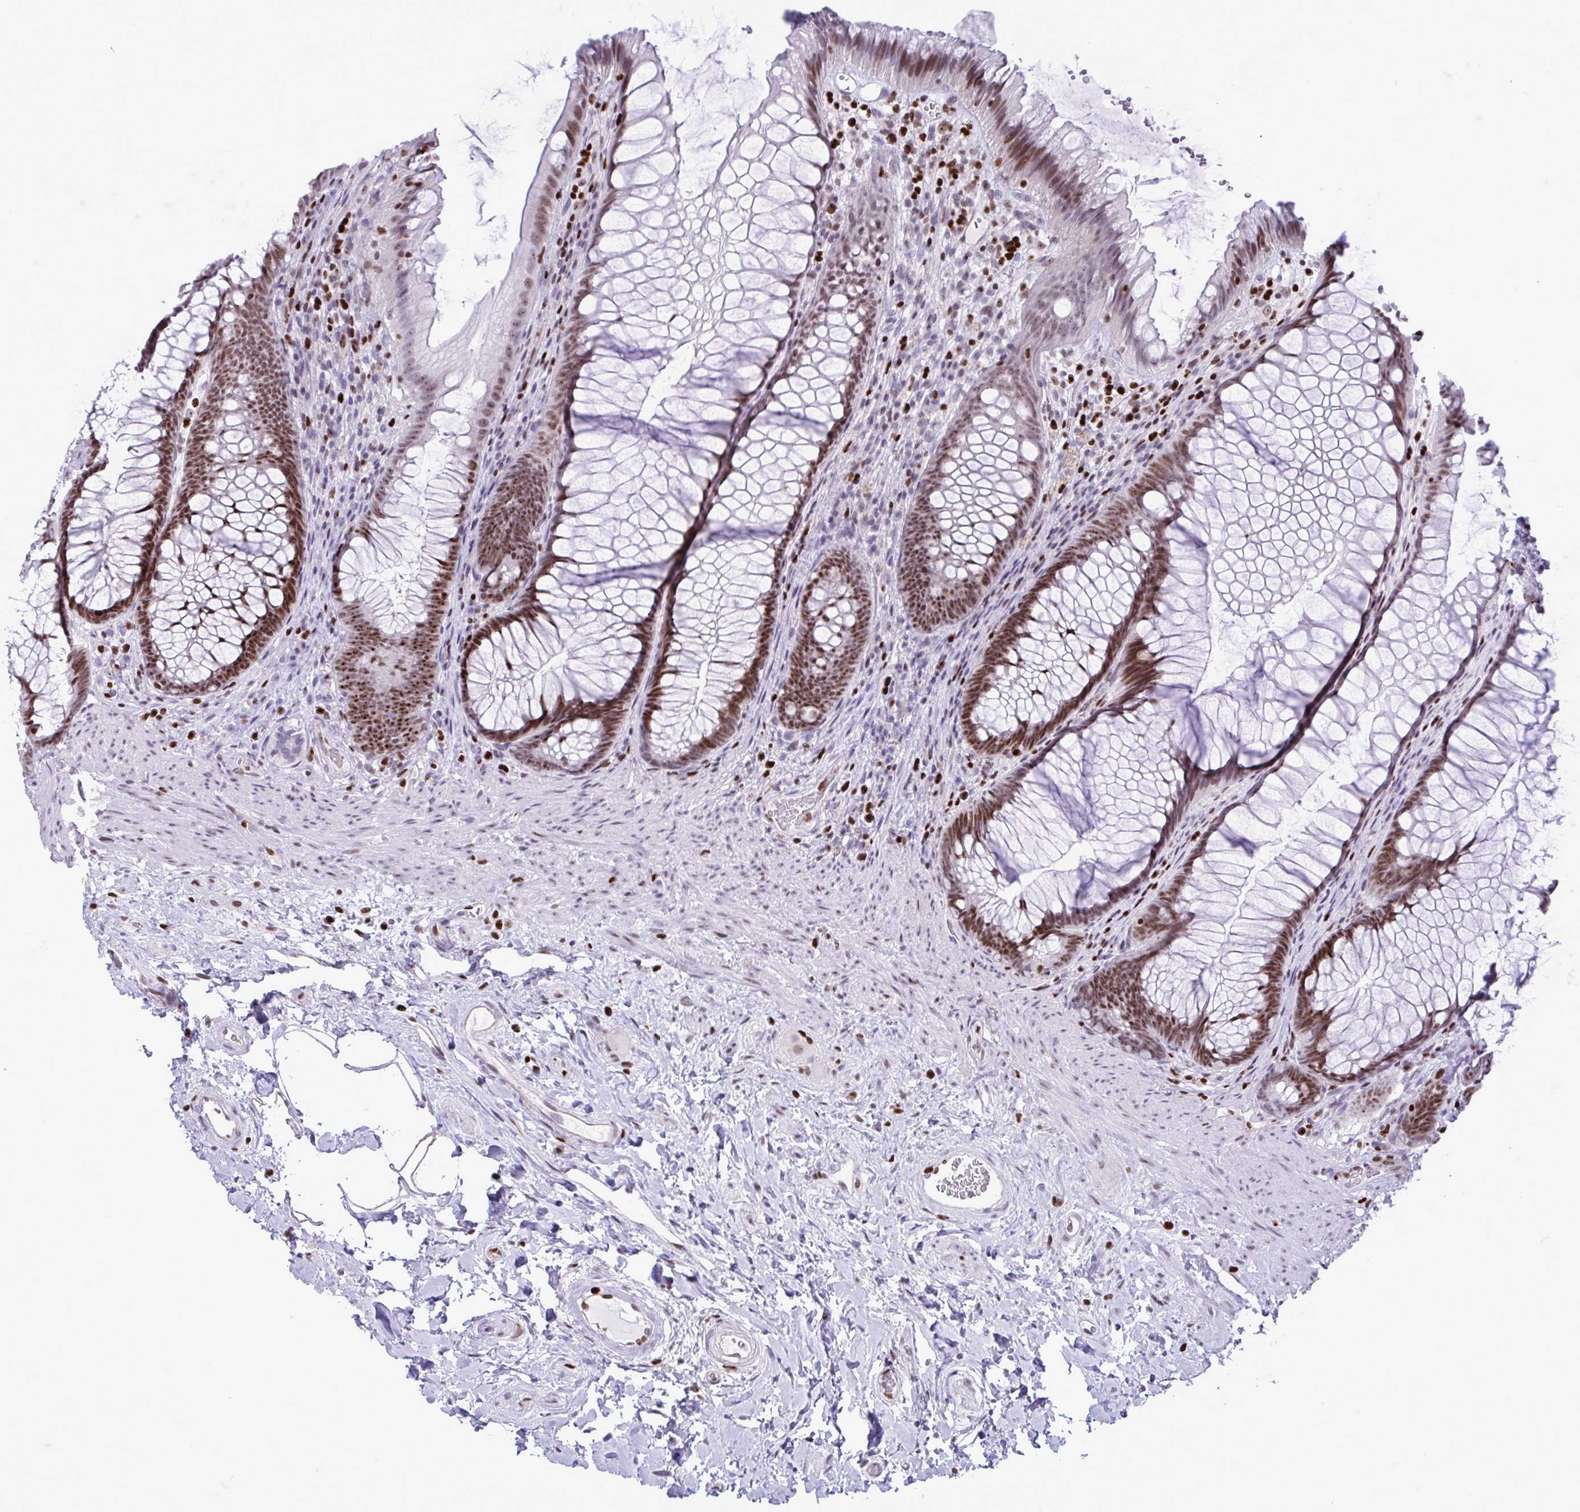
{"staining": {"intensity": "strong", "quantity": "25%-75%", "location": "nuclear"}, "tissue": "rectum", "cell_type": "Glandular cells", "image_type": "normal", "snomed": [{"axis": "morphology", "description": "Normal tissue, NOS"}, {"axis": "topography", "description": "Rectum"}], "caption": "Immunohistochemistry (DAB) staining of unremarkable rectum displays strong nuclear protein staining in approximately 25%-75% of glandular cells. (IHC, brightfield microscopy, high magnification).", "gene": "HMGB2", "patient": {"sex": "male", "age": 53}}